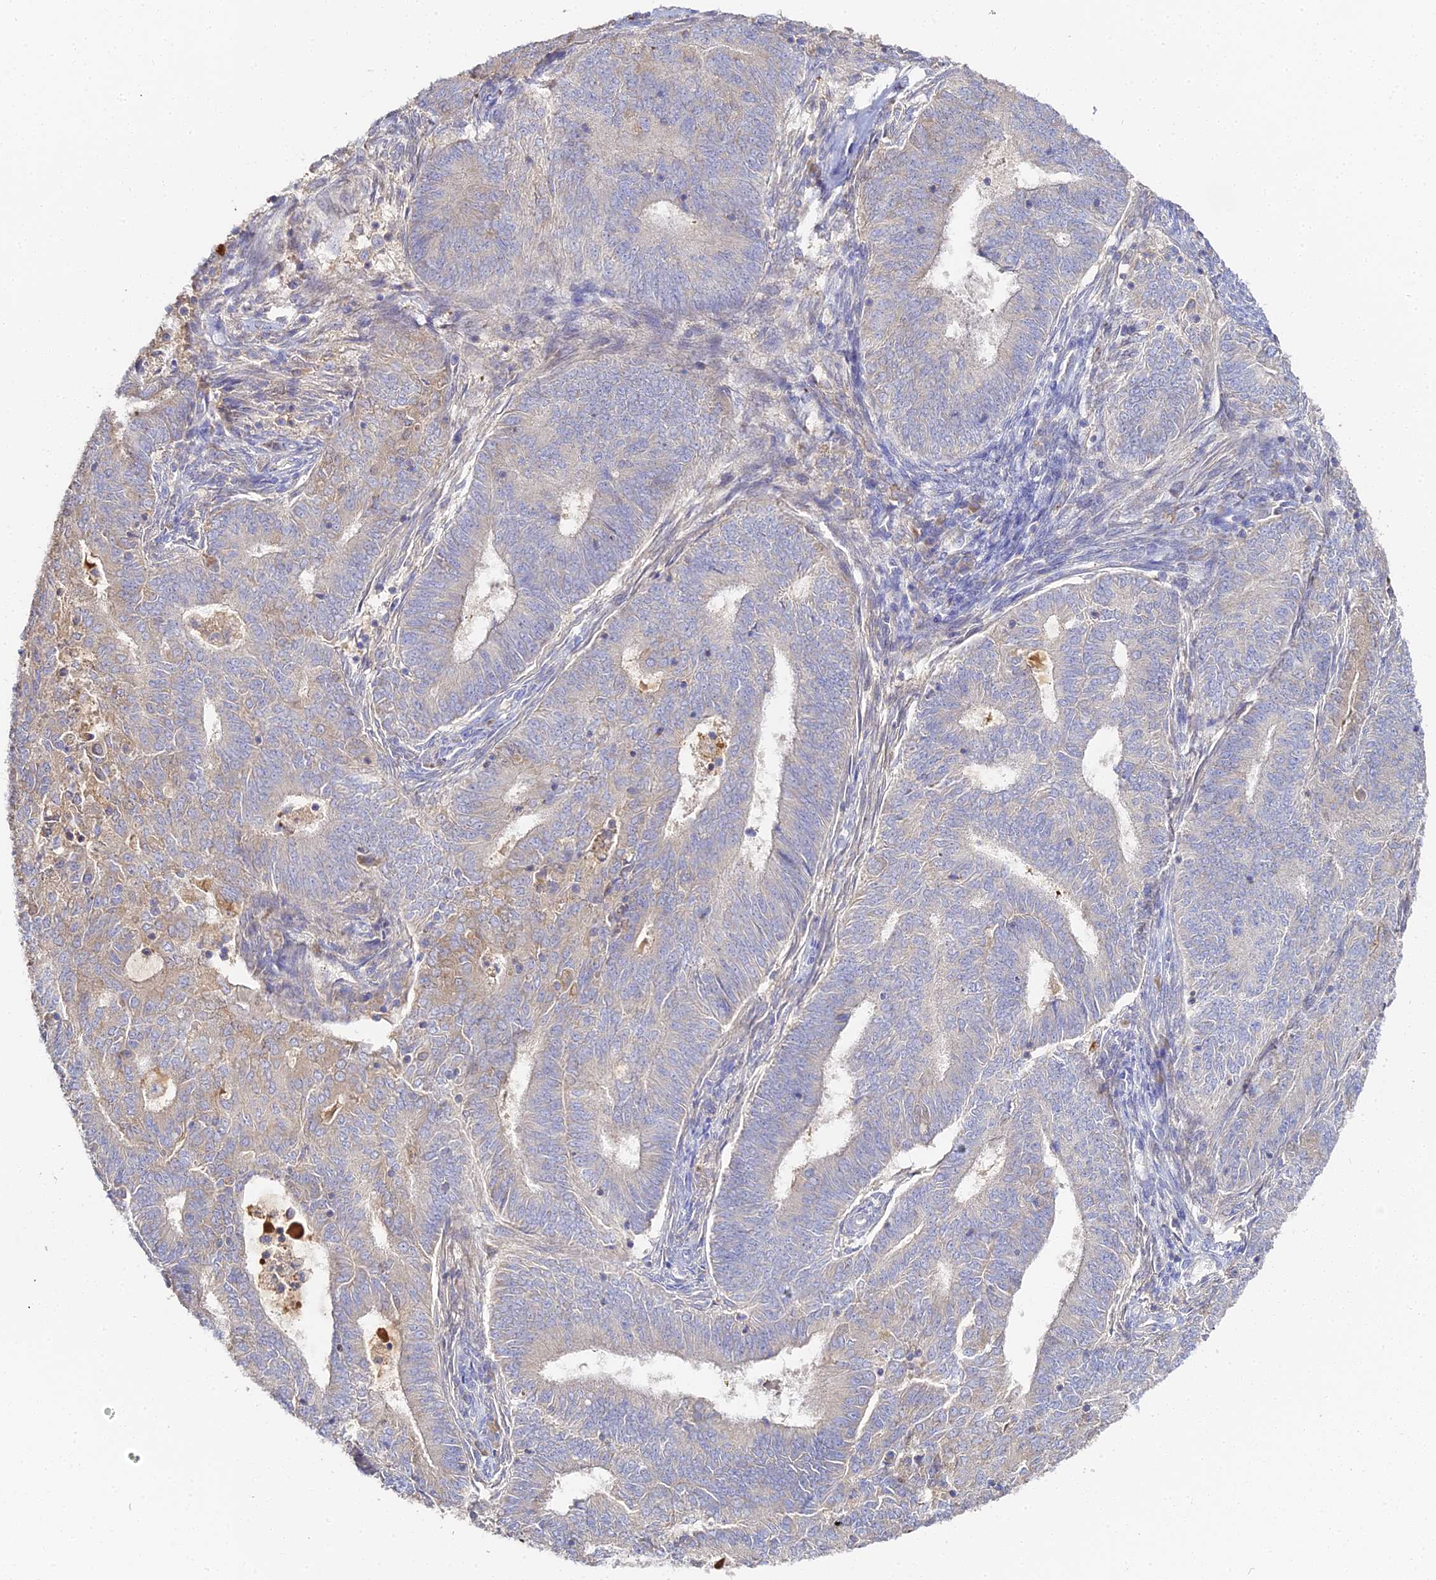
{"staining": {"intensity": "moderate", "quantity": "<25%", "location": "cytoplasmic/membranous"}, "tissue": "endometrial cancer", "cell_type": "Tumor cells", "image_type": "cancer", "snomed": [{"axis": "morphology", "description": "Adenocarcinoma, NOS"}, {"axis": "topography", "description": "Endometrium"}], "caption": "Protein expression analysis of endometrial cancer (adenocarcinoma) shows moderate cytoplasmic/membranous expression in about <25% of tumor cells.", "gene": "SCX", "patient": {"sex": "female", "age": 62}}